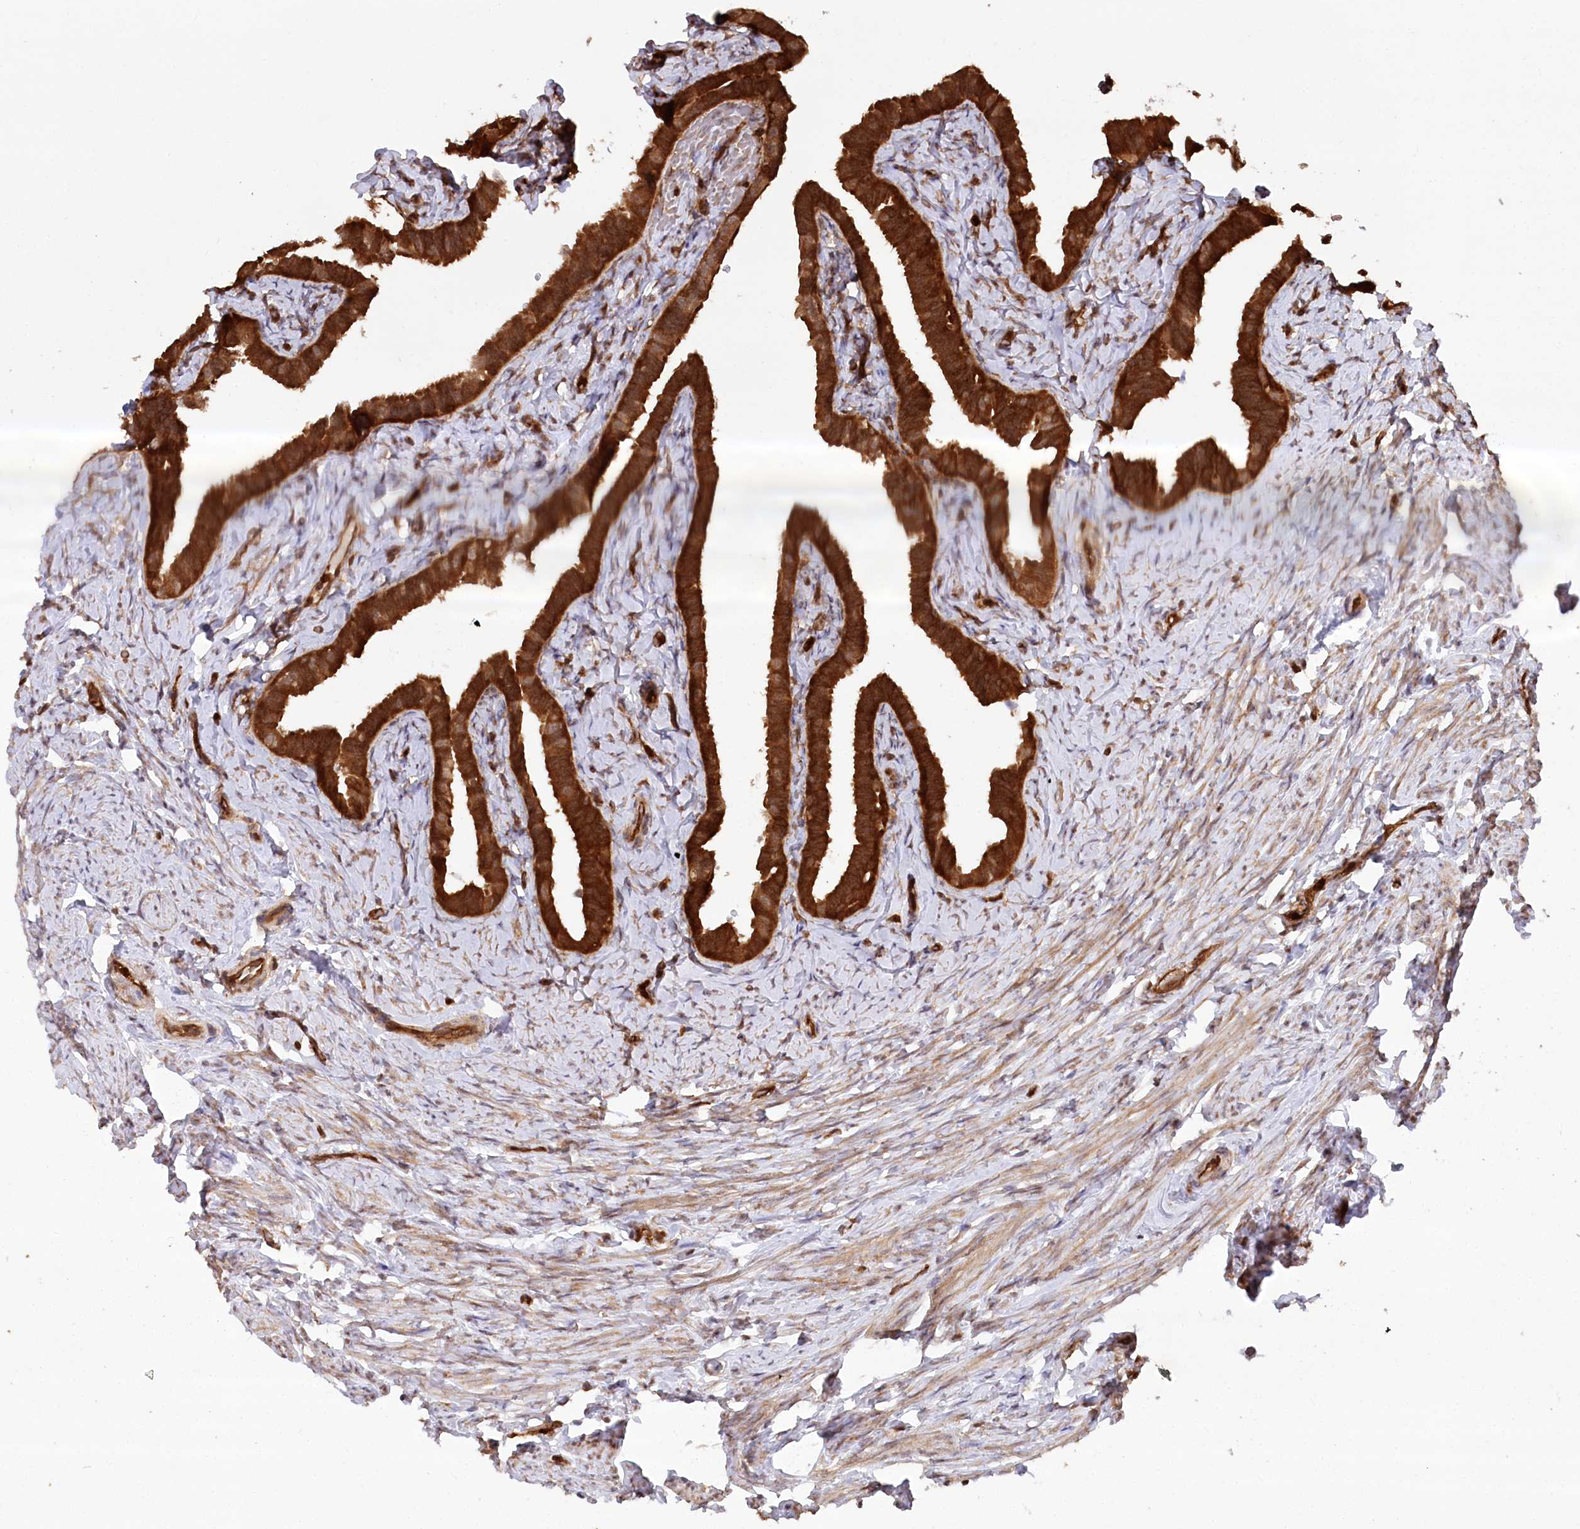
{"staining": {"intensity": "strong", "quantity": ">75%", "location": "cytoplasmic/membranous"}, "tissue": "fallopian tube", "cell_type": "Glandular cells", "image_type": "normal", "snomed": [{"axis": "morphology", "description": "Normal tissue, NOS"}, {"axis": "topography", "description": "Fallopian tube"}], "caption": "A photomicrograph of fallopian tube stained for a protein reveals strong cytoplasmic/membranous brown staining in glandular cells. (DAB (3,3'-diaminobenzidine) = brown stain, brightfield microscopy at high magnification).", "gene": "LSG1", "patient": {"sex": "female", "age": 39}}